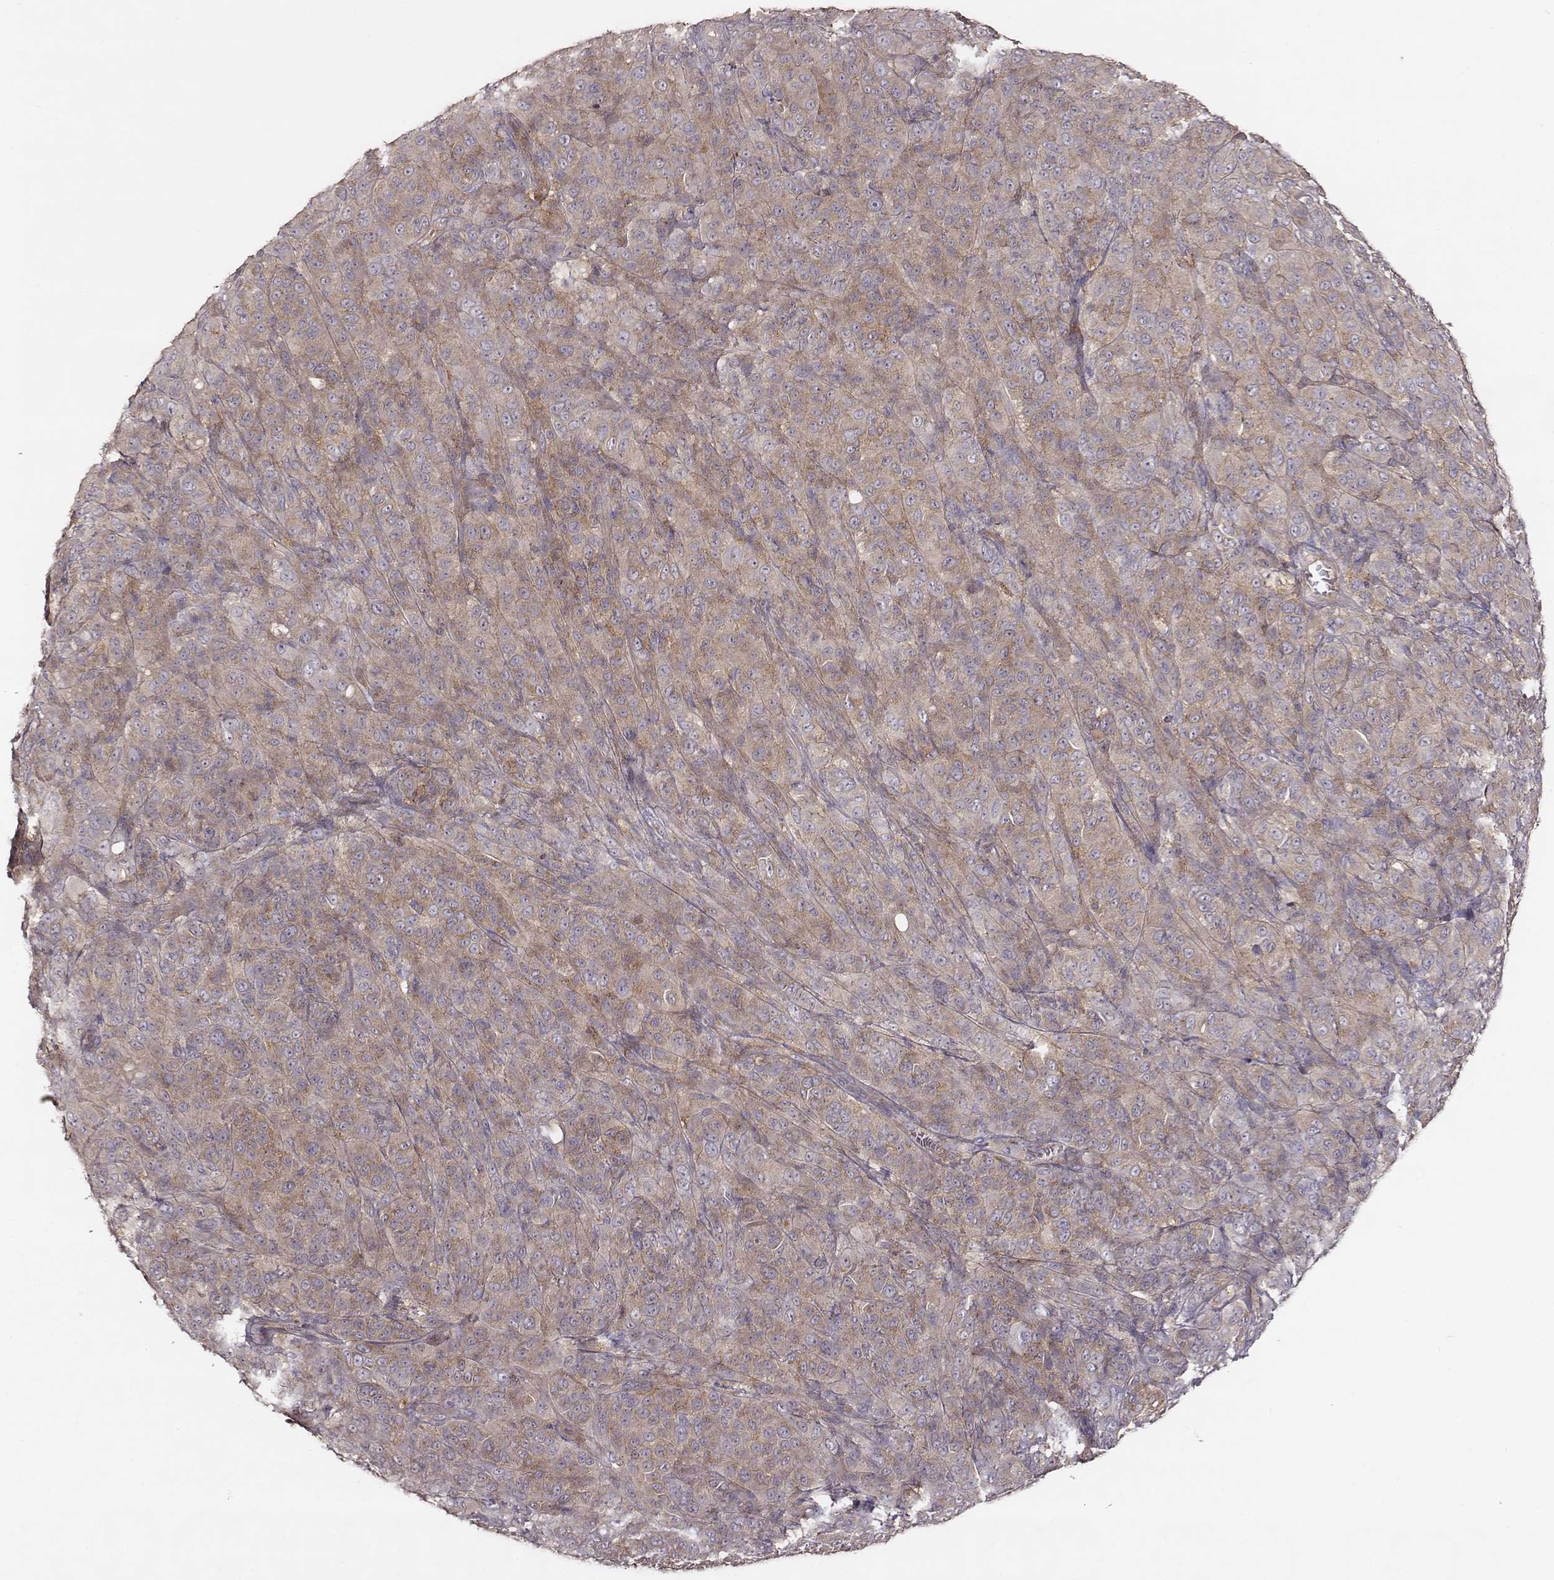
{"staining": {"intensity": "weak", "quantity": "25%-75%", "location": "cytoplasmic/membranous"}, "tissue": "melanoma", "cell_type": "Tumor cells", "image_type": "cancer", "snomed": [{"axis": "morphology", "description": "Malignant melanoma, NOS"}, {"axis": "topography", "description": "Skin"}], "caption": "Protein staining of malignant melanoma tissue displays weak cytoplasmic/membranous staining in approximately 25%-75% of tumor cells.", "gene": "VPS26A", "patient": {"sex": "female", "age": 87}}